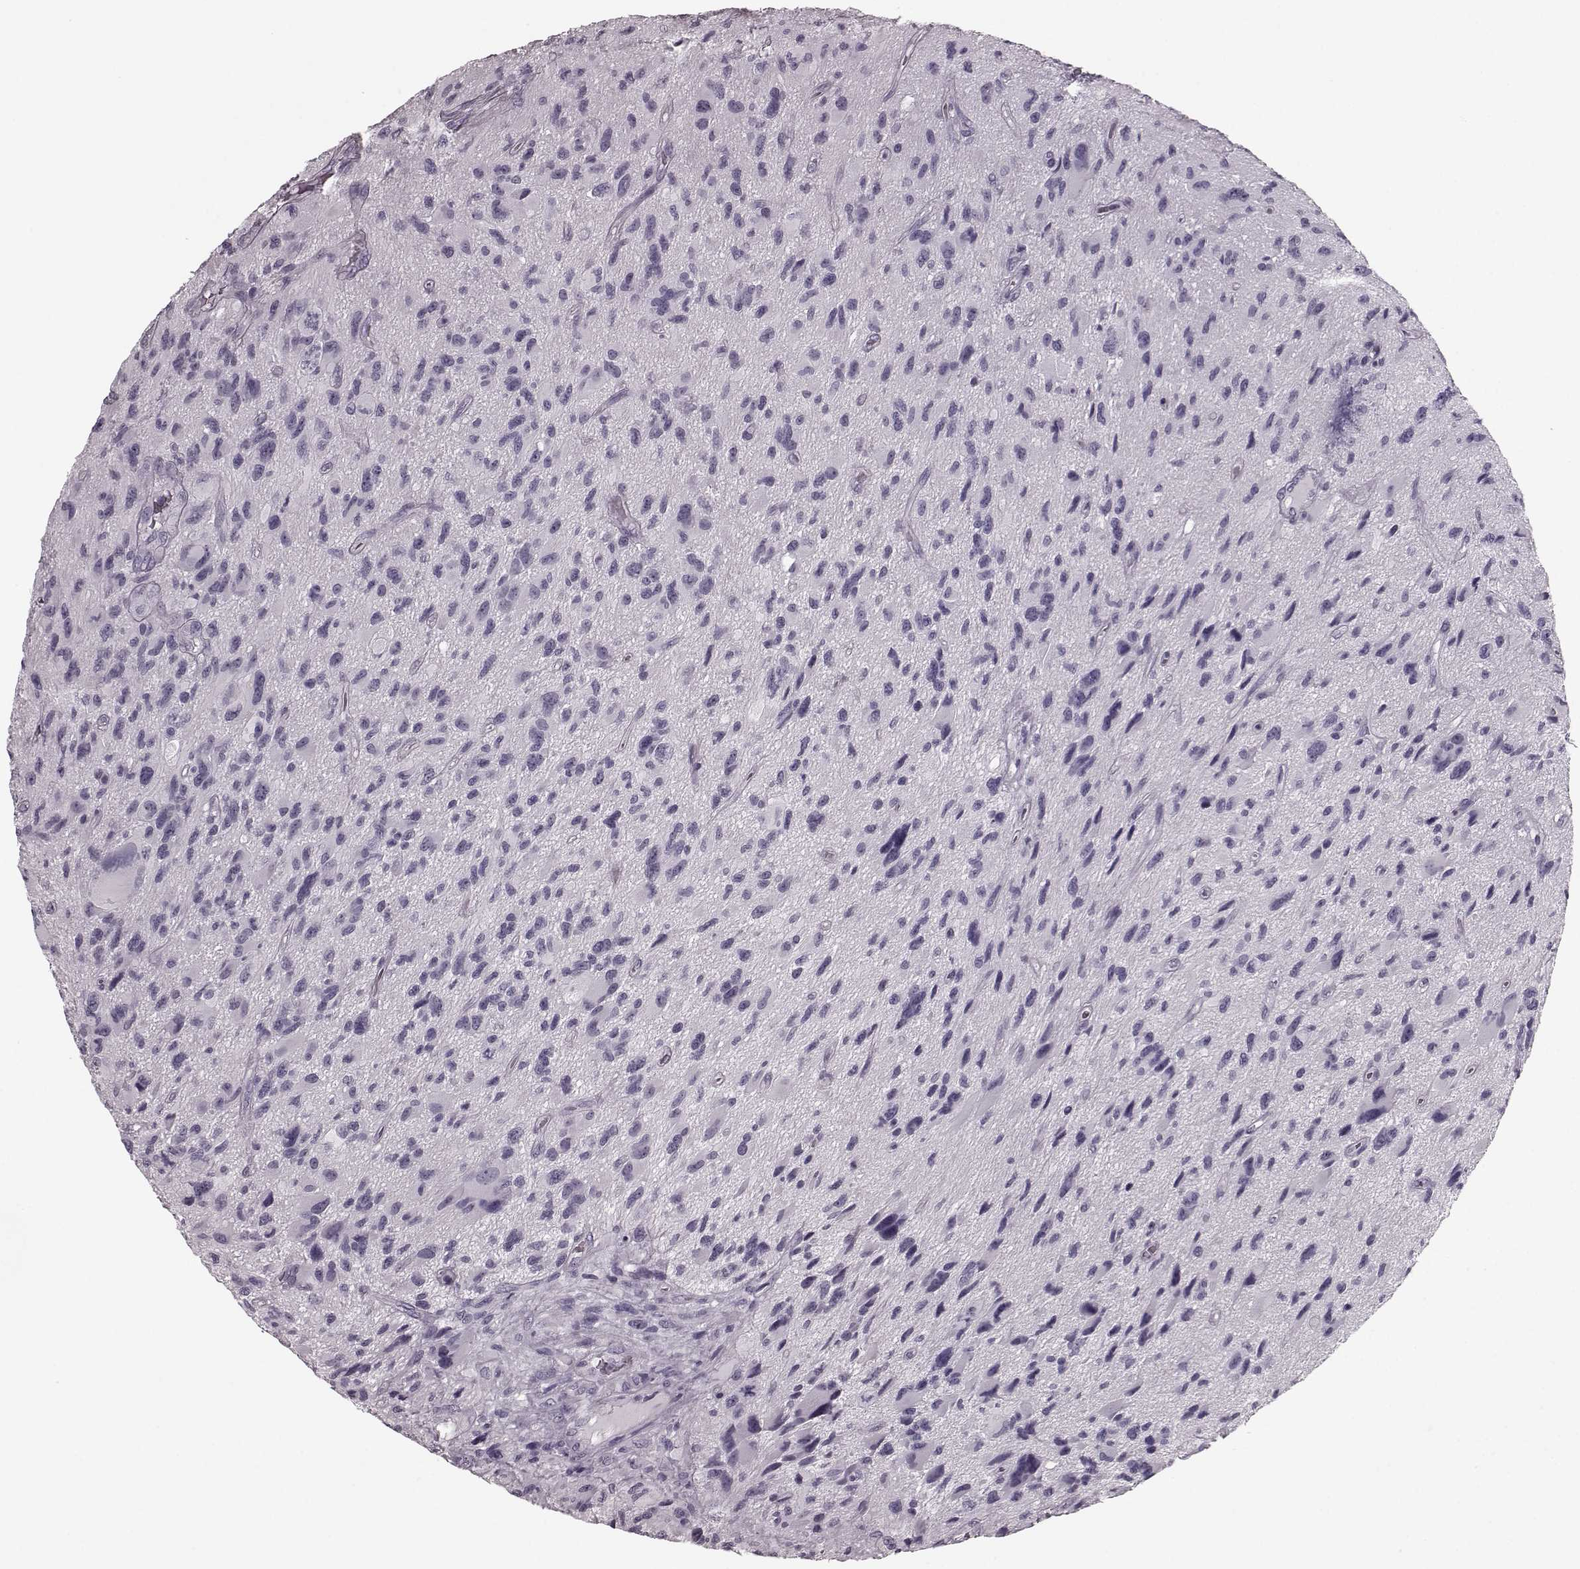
{"staining": {"intensity": "negative", "quantity": "none", "location": "none"}, "tissue": "glioma", "cell_type": "Tumor cells", "image_type": "cancer", "snomed": [{"axis": "morphology", "description": "Glioma, malignant, NOS"}, {"axis": "morphology", "description": "Glioma, malignant, High grade"}, {"axis": "topography", "description": "Brain"}], "caption": "DAB (3,3'-diaminobenzidine) immunohistochemical staining of human glioma exhibits no significant staining in tumor cells.", "gene": "CST7", "patient": {"sex": "female", "age": 71}}